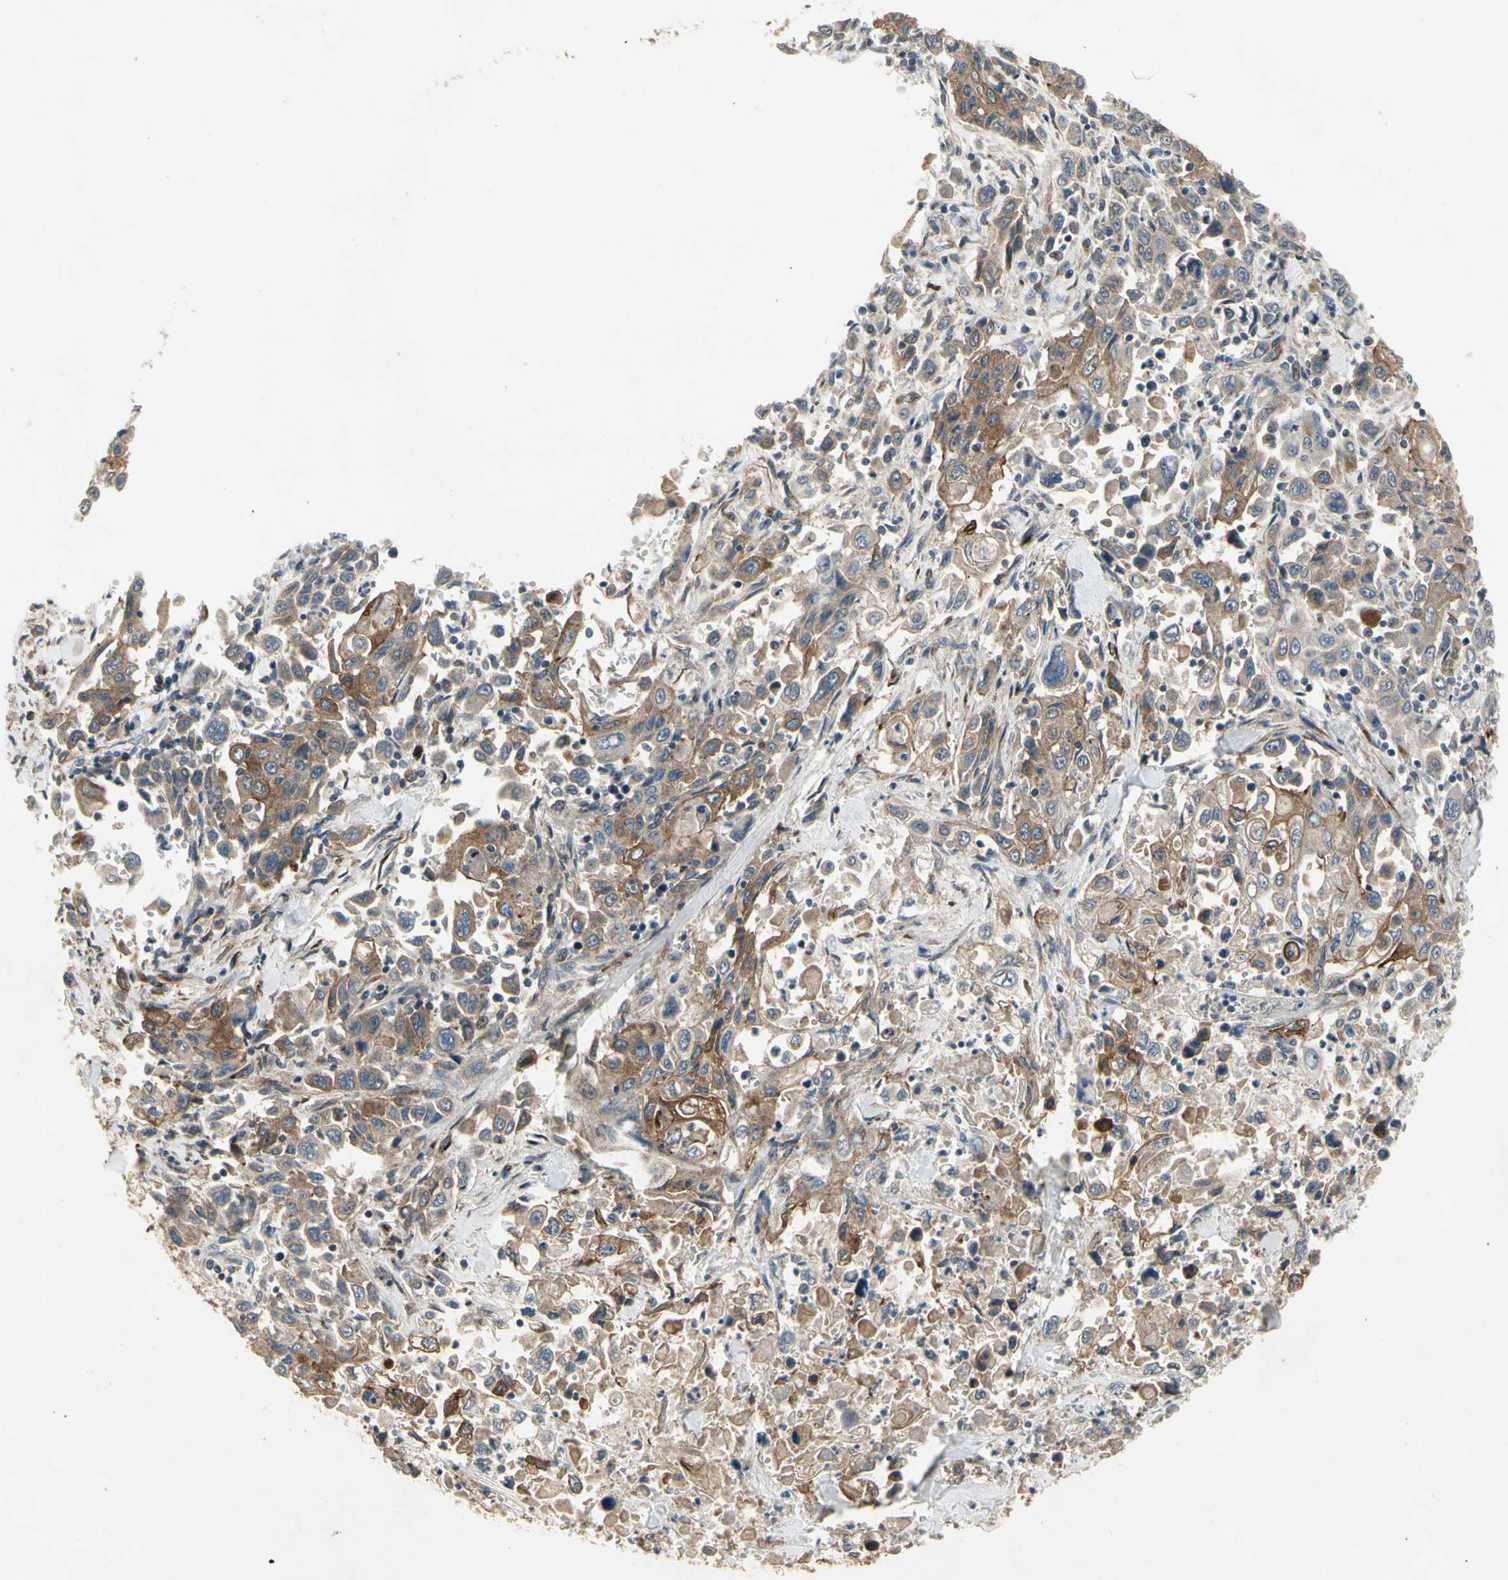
{"staining": {"intensity": "moderate", "quantity": "25%-75%", "location": "cytoplasmic/membranous"}, "tissue": "pancreatic cancer", "cell_type": "Tumor cells", "image_type": "cancer", "snomed": [{"axis": "morphology", "description": "Adenocarcinoma, NOS"}, {"axis": "topography", "description": "Pancreas"}], "caption": "A high-resolution micrograph shows immunohistochemistry (IHC) staining of adenocarcinoma (pancreatic), which displays moderate cytoplasmic/membranous staining in approximately 25%-75% of tumor cells. (brown staining indicates protein expression, while blue staining denotes nuclei).", "gene": "CGREF1", "patient": {"sex": "male", "age": 70}}